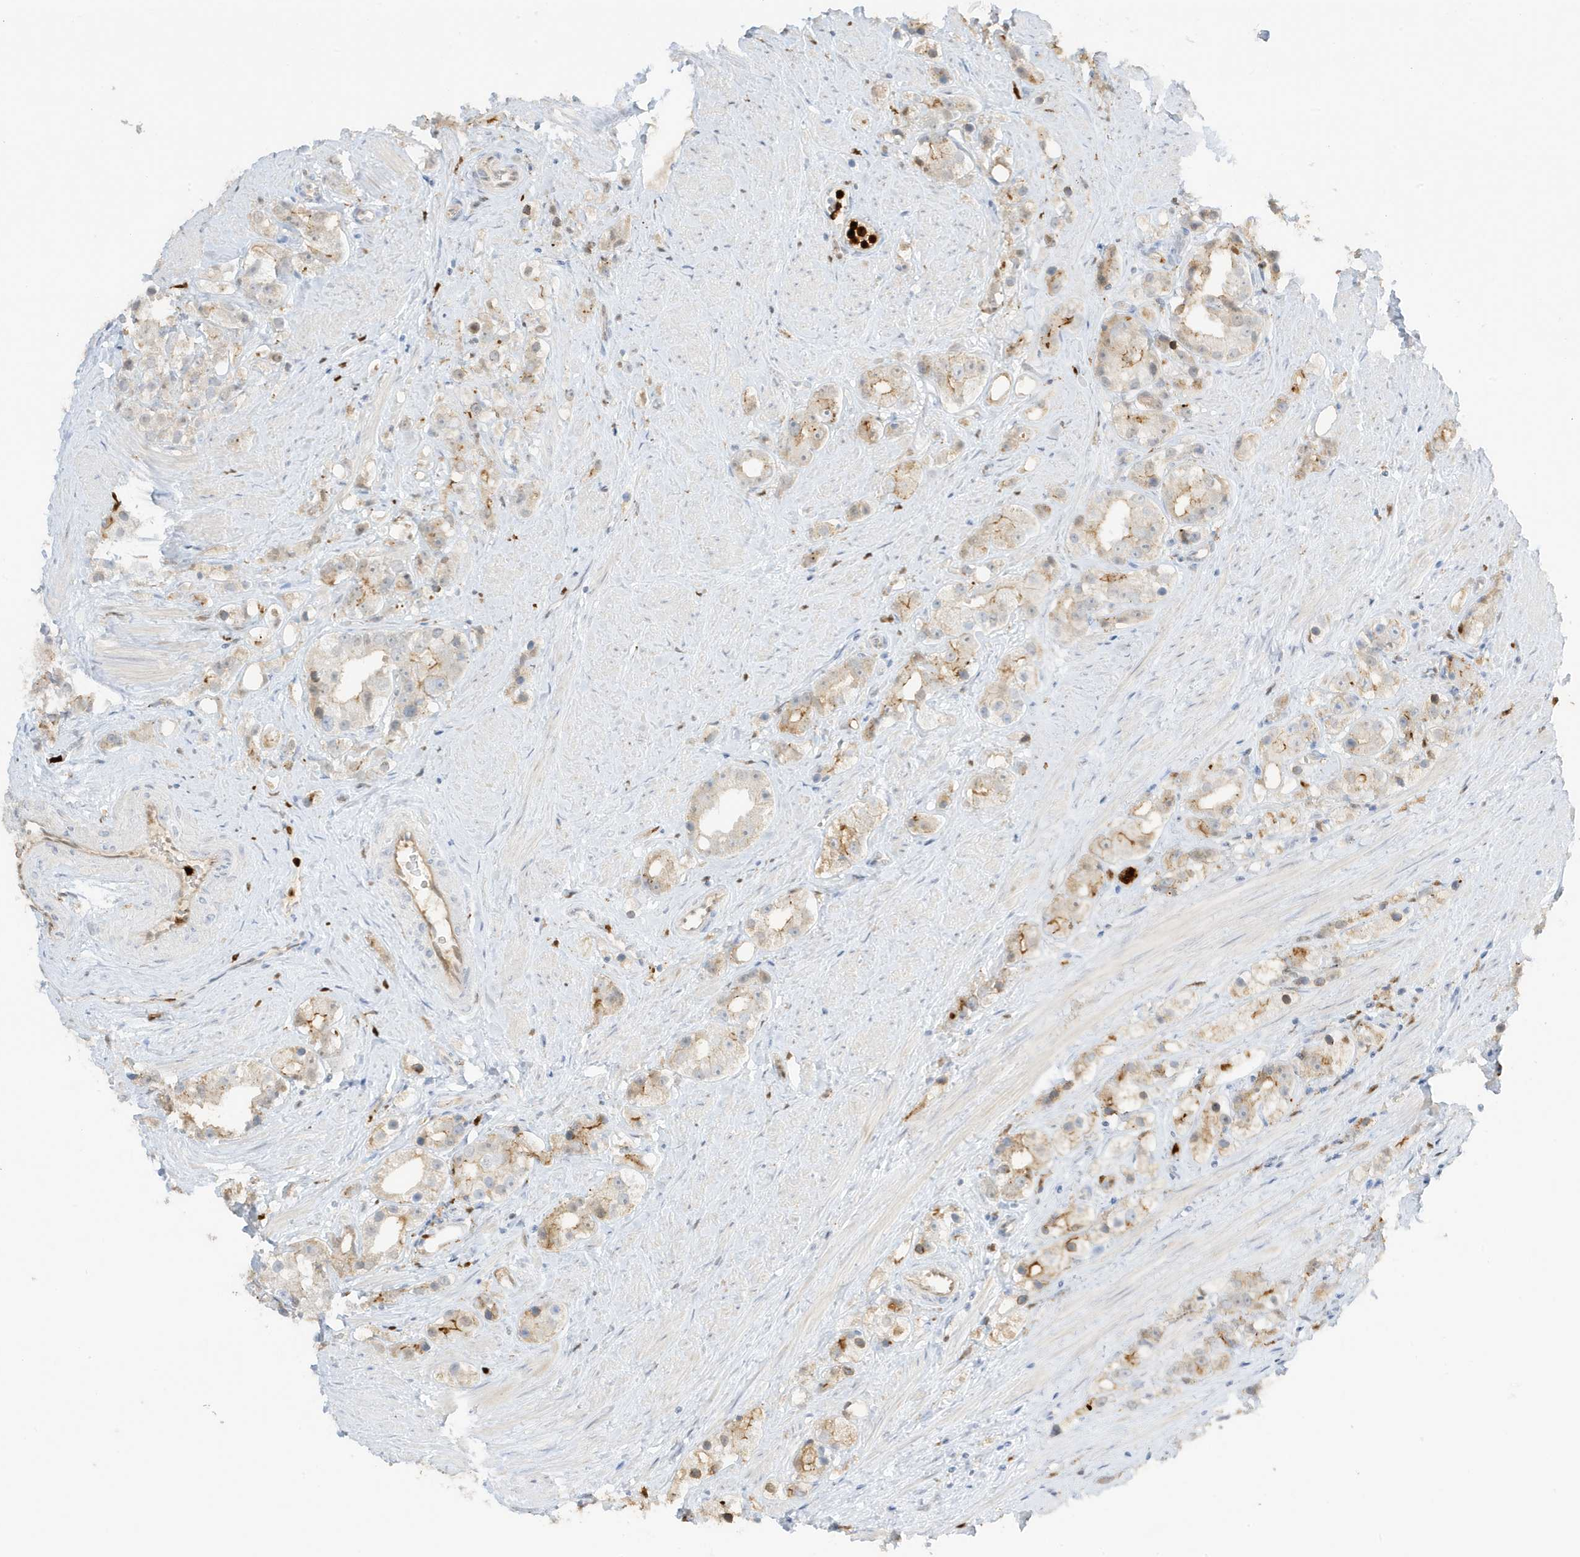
{"staining": {"intensity": "weak", "quantity": "<25%", "location": "cytoplasmic/membranous"}, "tissue": "prostate cancer", "cell_type": "Tumor cells", "image_type": "cancer", "snomed": [{"axis": "morphology", "description": "Adenocarcinoma, NOS"}, {"axis": "topography", "description": "Prostate"}], "caption": "Protein analysis of prostate adenocarcinoma exhibits no significant staining in tumor cells.", "gene": "GCA", "patient": {"sex": "male", "age": 79}}